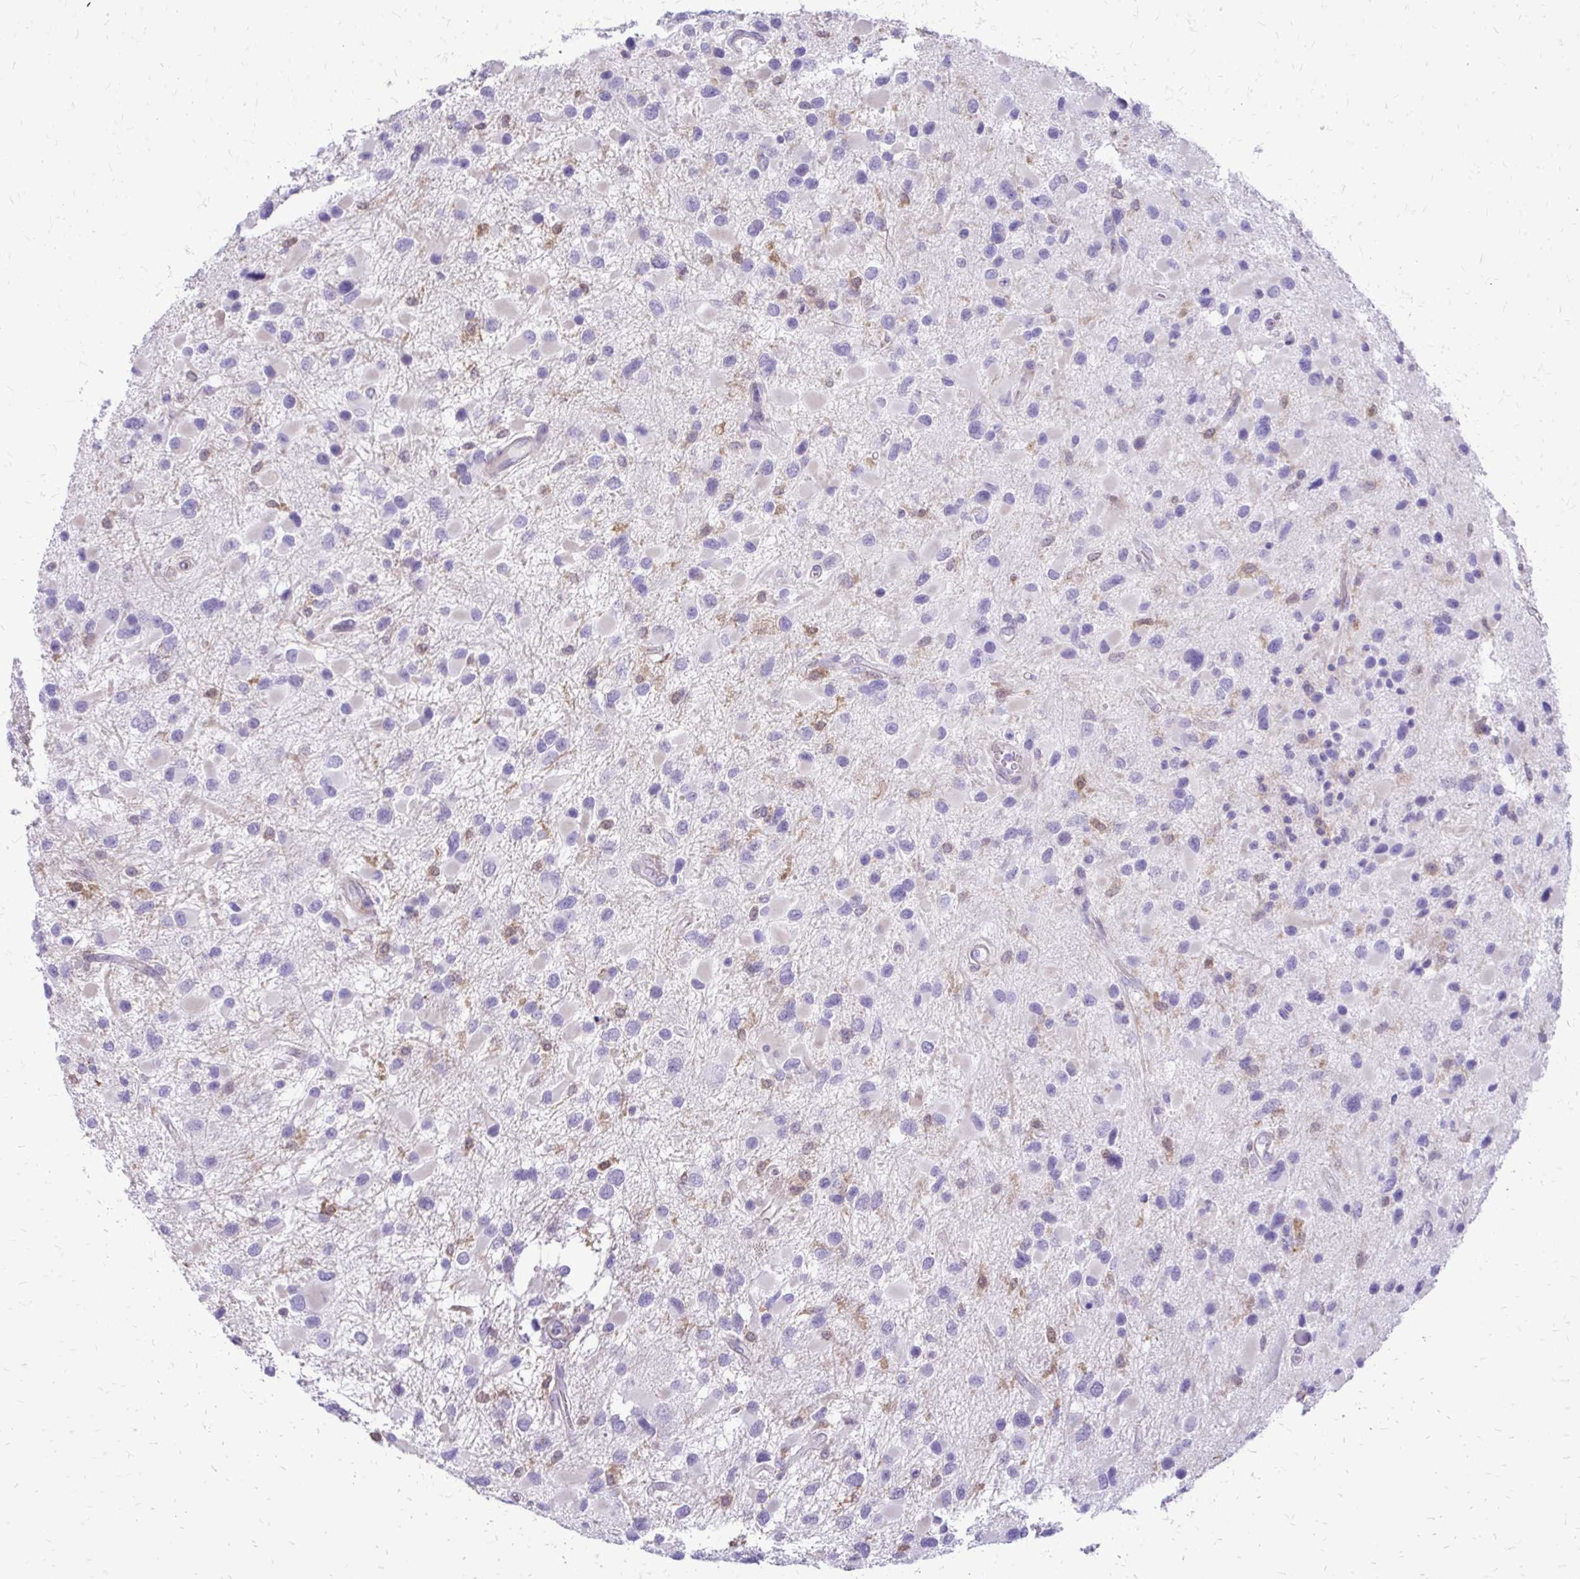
{"staining": {"intensity": "negative", "quantity": "none", "location": "none"}, "tissue": "glioma", "cell_type": "Tumor cells", "image_type": "cancer", "snomed": [{"axis": "morphology", "description": "Glioma, malignant, Low grade"}, {"axis": "topography", "description": "Brain"}], "caption": "Photomicrograph shows no protein expression in tumor cells of glioma tissue.", "gene": "SIGLEC11", "patient": {"sex": "female", "age": 32}}